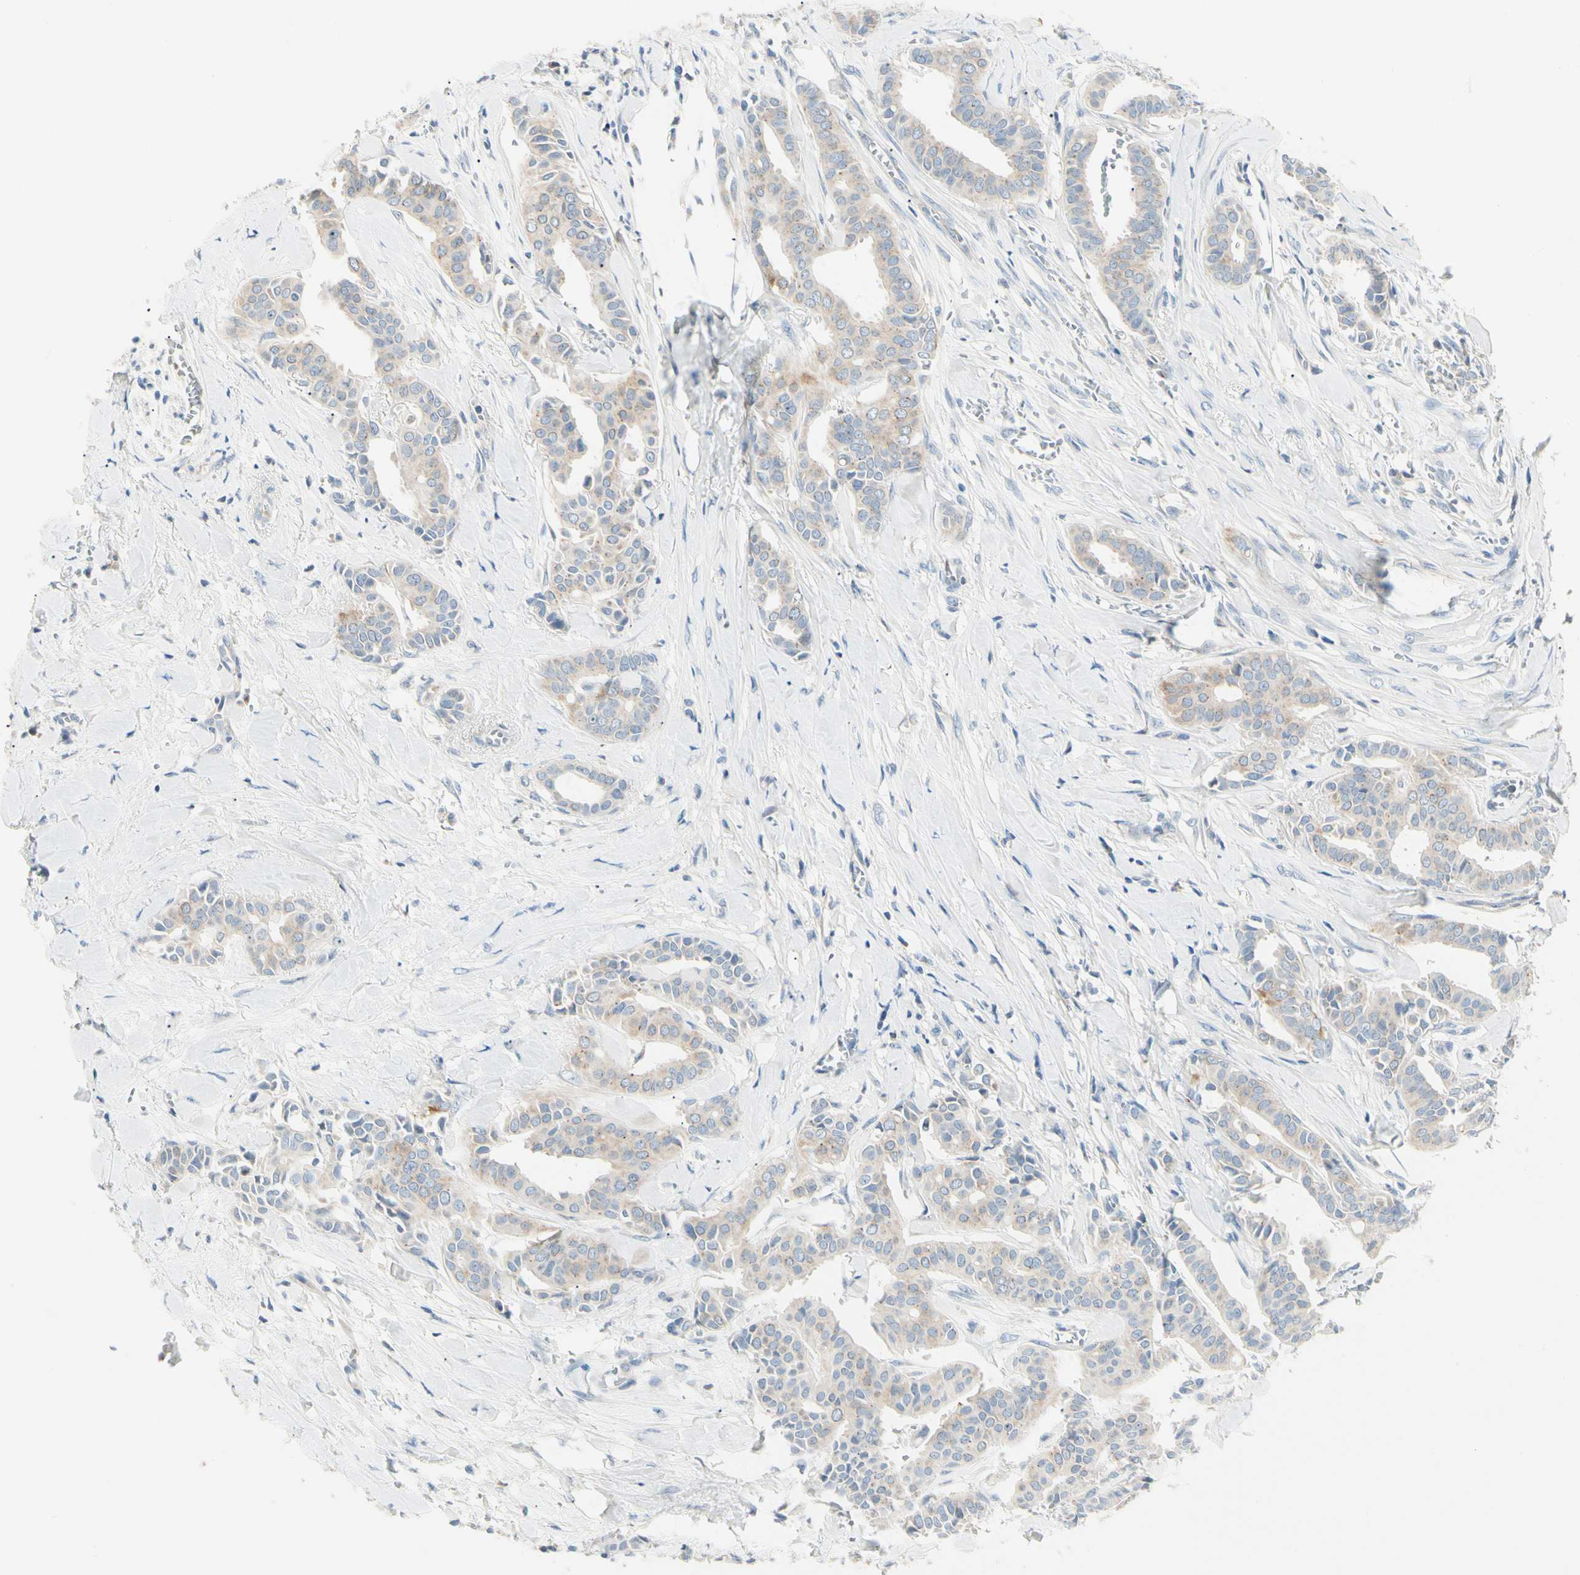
{"staining": {"intensity": "weak", "quantity": ">75%", "location": "cytoplasmic/membranous"}, "tissue": "head and neck cancer", "cell_type": "Tumor cells", "image_type": "cancer", "snomed": [{"axis": "morphology", "description": "Adenocarcinoma, NOS"}, {"axis": "topography", "description": "Salivary gland"}, {"axis": "topography", "description": "Head-Neck"}], "caption": "This histopathology image displays head and neck adenocarcinoma stained with immunohistochemistry (IHC) to label a protein in brown. The cytoplasmic/membranous of tumor cells show weak positivity for the protein. Nuclei are counter-stained blue.", "gene": "ALDH18A1", "patient": {"sex": "female", "age": 59}}